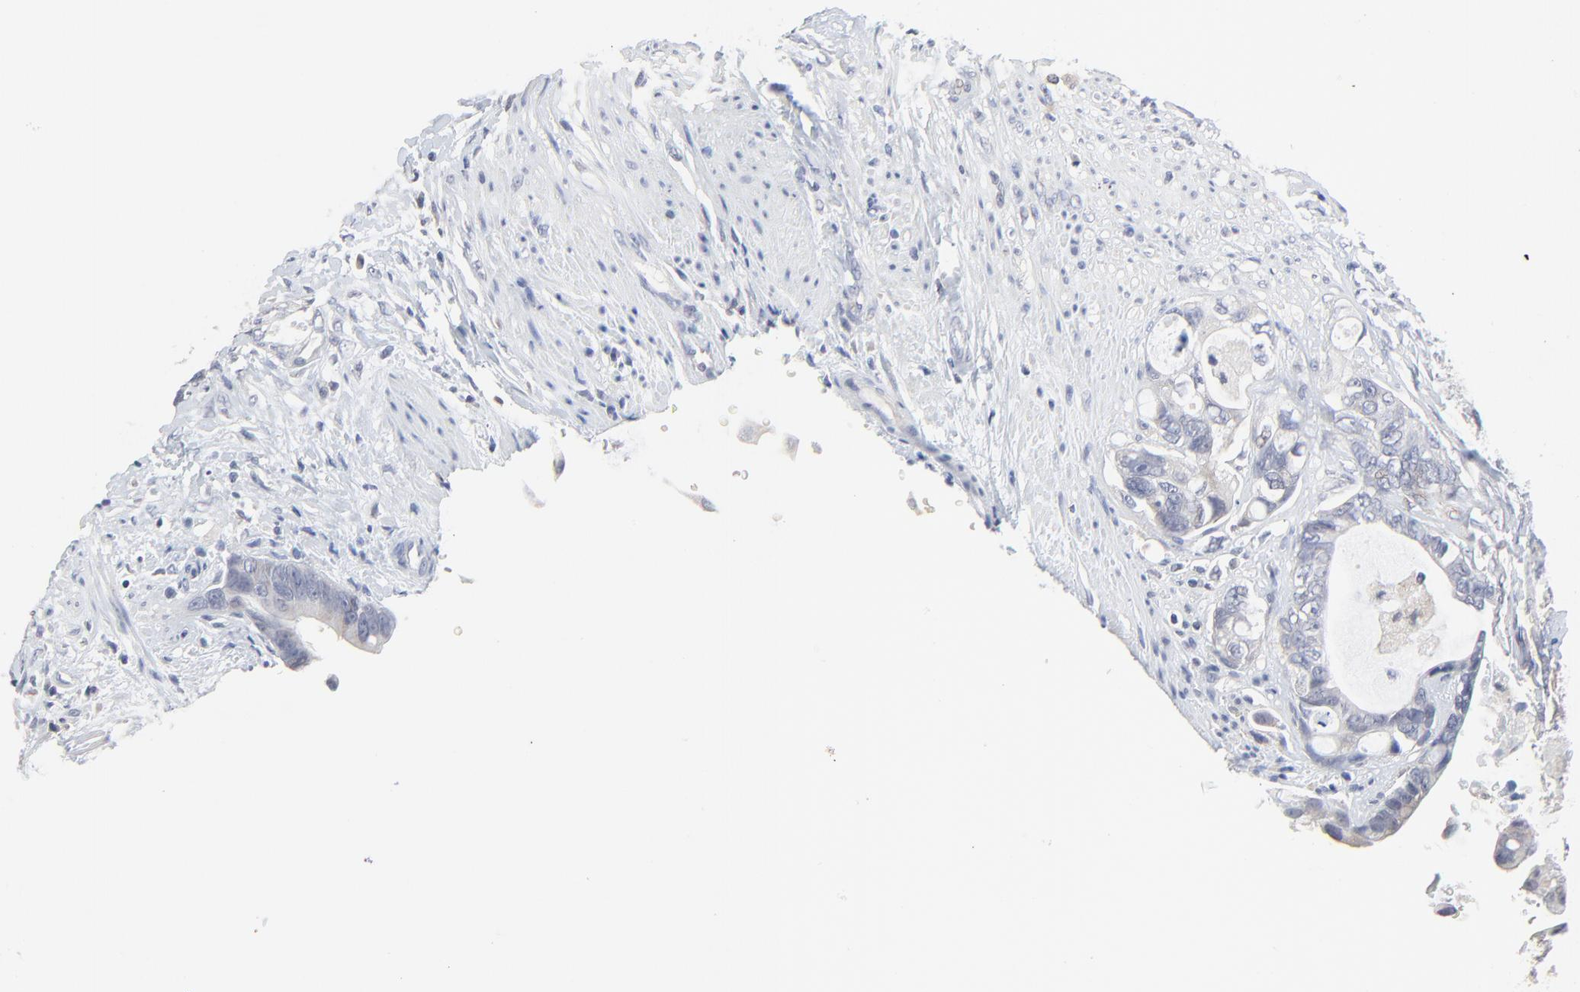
{"staining": {"intensity": "negative", "quantity": "none", "location": "none"}, "tissue": "colorectal cancer", "cell_type": "Tumor cells", "image_type": "cancer", "snomed": [{"axis": "morphology", "description": "Adenocarcinoma, NOS"}, {"axis": "topography", "description": "Rectum"}], "caption": "Immunohistochemistry of human colorectal cancer (adenocarcinoma) exhibits no expression in tumor cells.", "gene": "FANCB", "patient": {"sex": "female", "age": 57}}